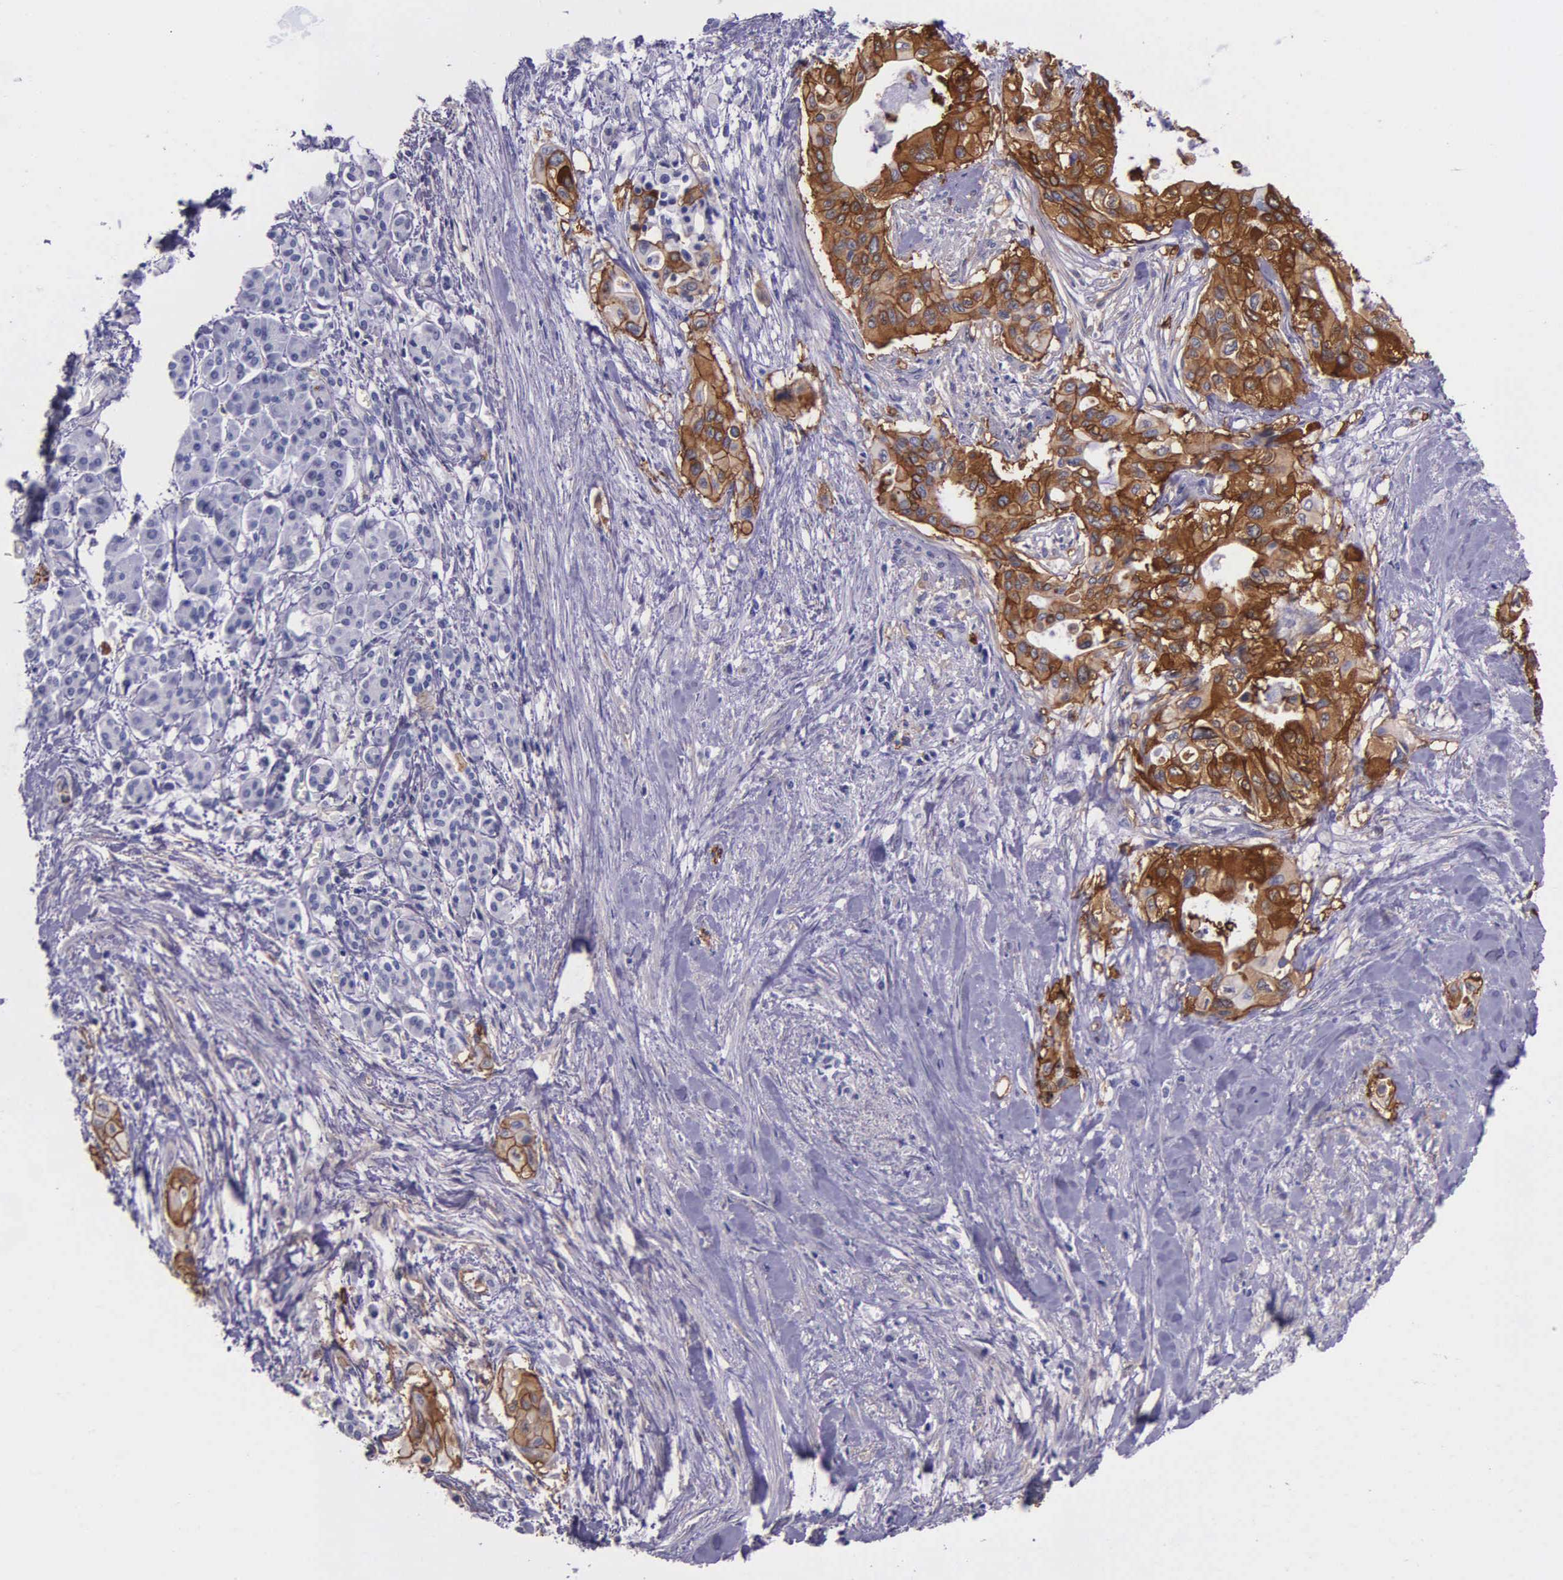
{"staining": {"intensity": "strong", "quantity": ">75%", "location": "cytoplasmic/membranous"}, "tissue": "pancreatic cancer", "cell_type": "Tumor cells", "image_type": "cancer", "snomed": [{"axis": "morphology", "description": "Adenocarcinoma, NOS"}, {"axis": "topography", "description": "Pancreas"}], "caption": "A high amount of strong cytoplasmic/membranous expression is seen in about >75% of tumor cells in pancreatic cancer (adenocarcinoma) tissue. (Stains: DAB in brown, nuclei in blue, Microscopy: brightfield microscopy at high magnification).", "gene": "AHNAK2", "patient": {"sex": "male", "age": 77}}